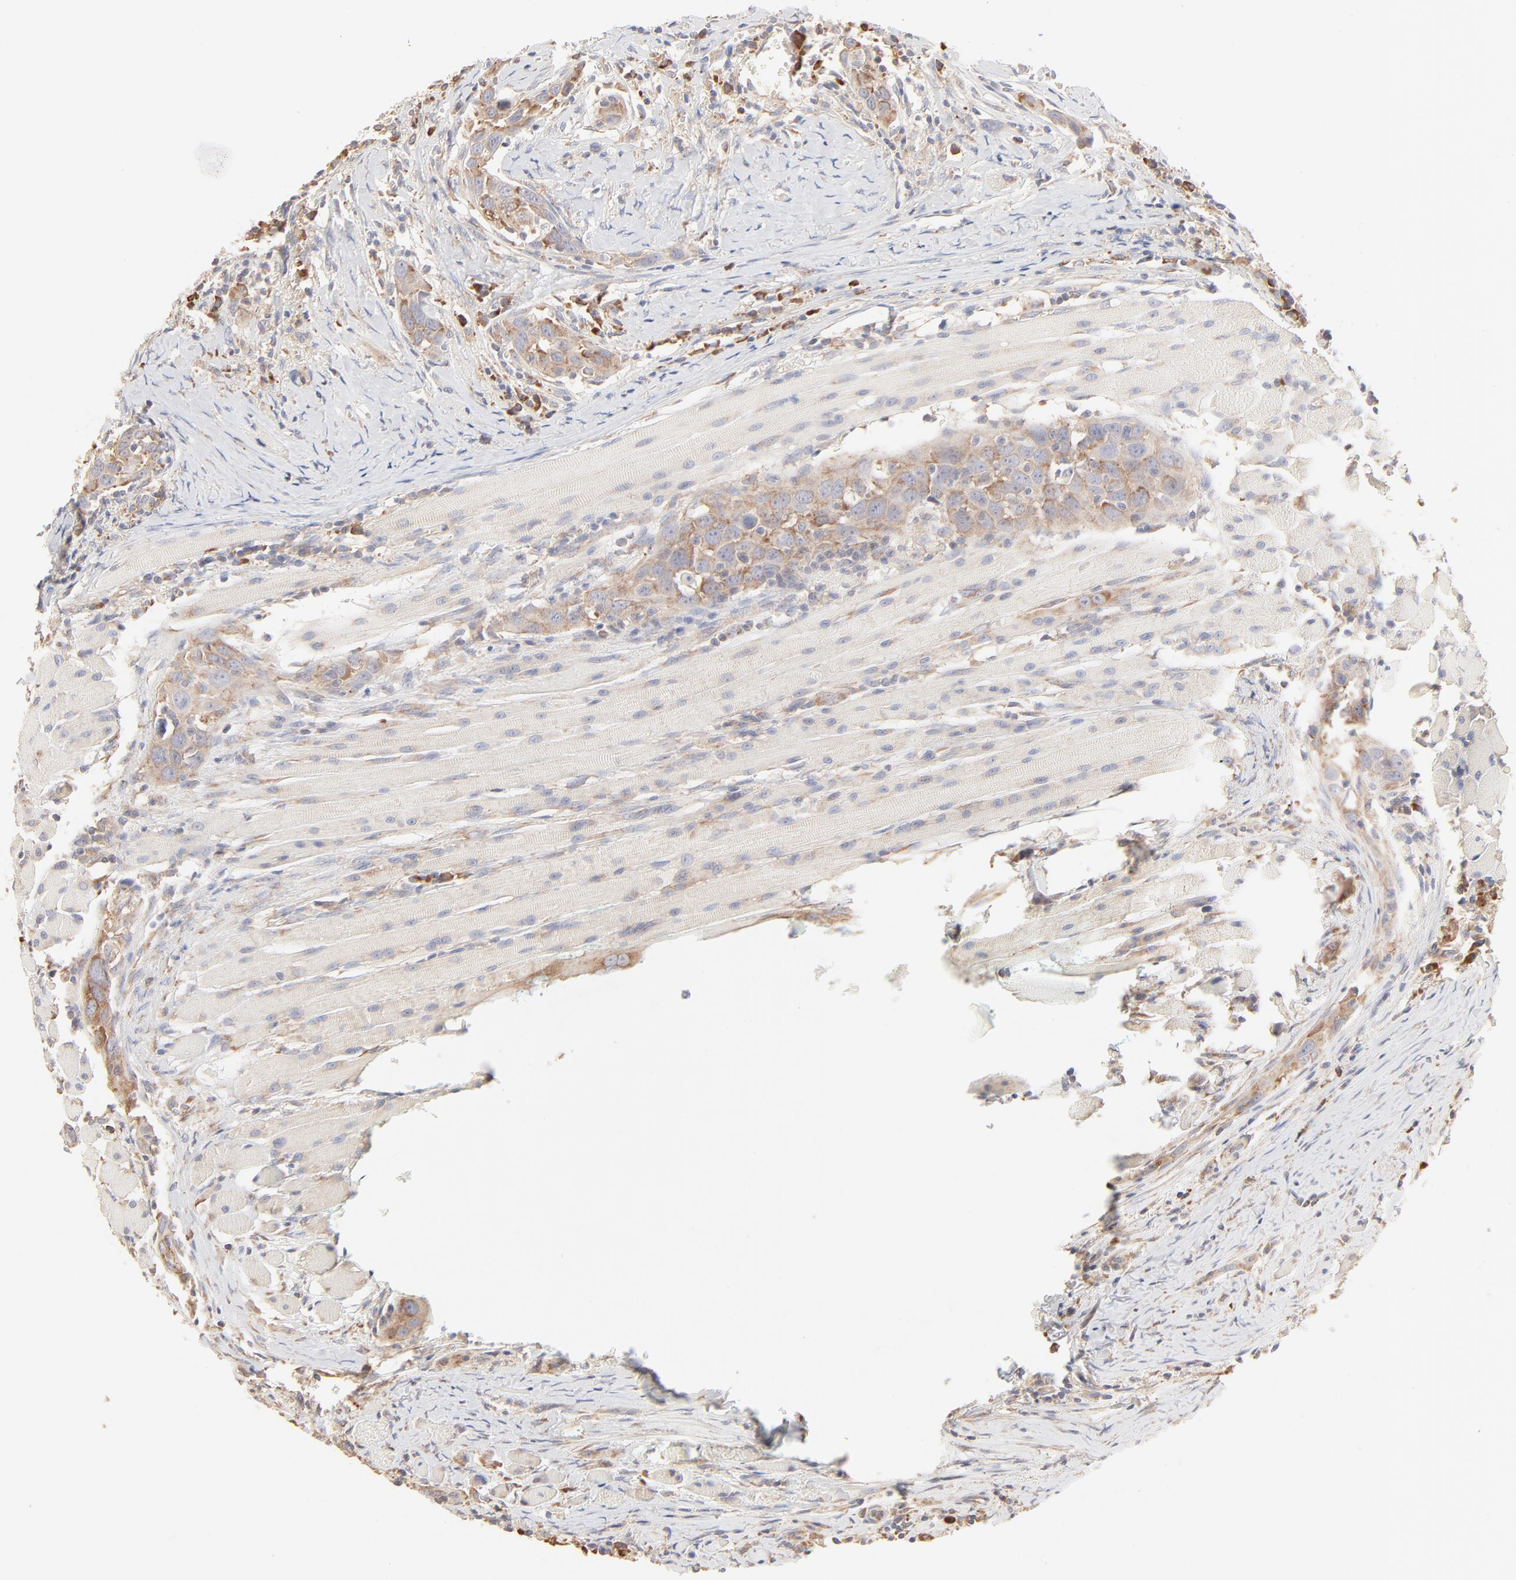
{"staining": {"intensity": "weak", "quantity": ">75%", "location": "cytoplasmic/membranous"}, "tissue": "head and neck cancer", "cell_type": "Tumor cells", "image_type": "cancer", "snomed": [{"axis": "morphology", "description": "Squamous cell carcinoma, NOS"}, {"axis": "topography", "description": "Oral tissue"}, {"axis": "topography", "description": "Head-Neck"}], "caption": "Immunohistochemical staining of head and neck squamous cell carcinoma displays low levels of weak cytoplasmic/membranous protein positivity in about >75% of tumor cells.", "gene": "RPS20", "patient": {"sex": "female", "age": 50}}